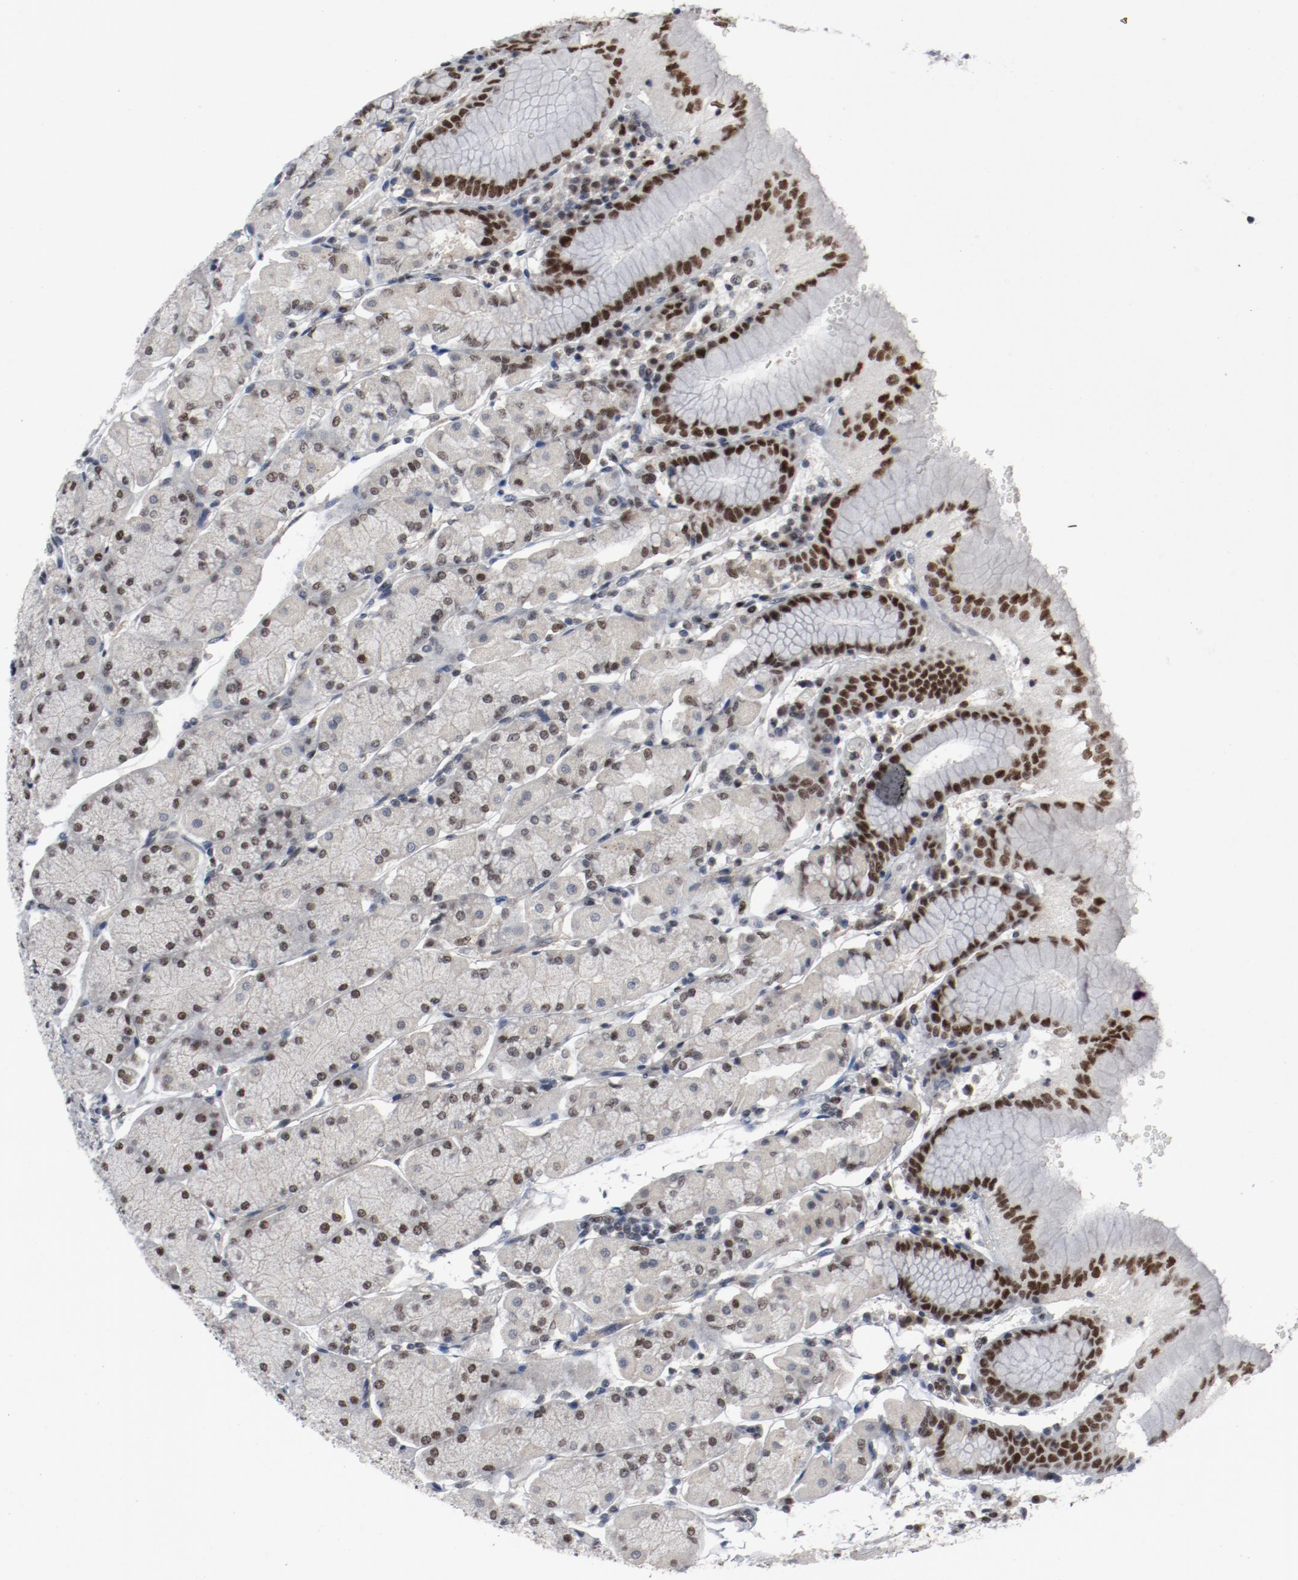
{"staining": {"intensity": "strong", "quantity": ">75%", "location": "nuclear"}, "tissue": "stomach", "cell_type": "Glandular cells", "image_type": "normal", "snomed": [{"axis": "morphology", "description": "Normal tissue, NOS"}, {"axis": "topography", "description": "Stomach, upper"}, {"axis": "topography", "description": "Stomach"}], "caption": "A high amount of strong nuclear expression is seen in about >75% of glandular cells in unremarkable stomach.", "gene": "JMJD6", "patient": {"sex": "male", "age": 76}}